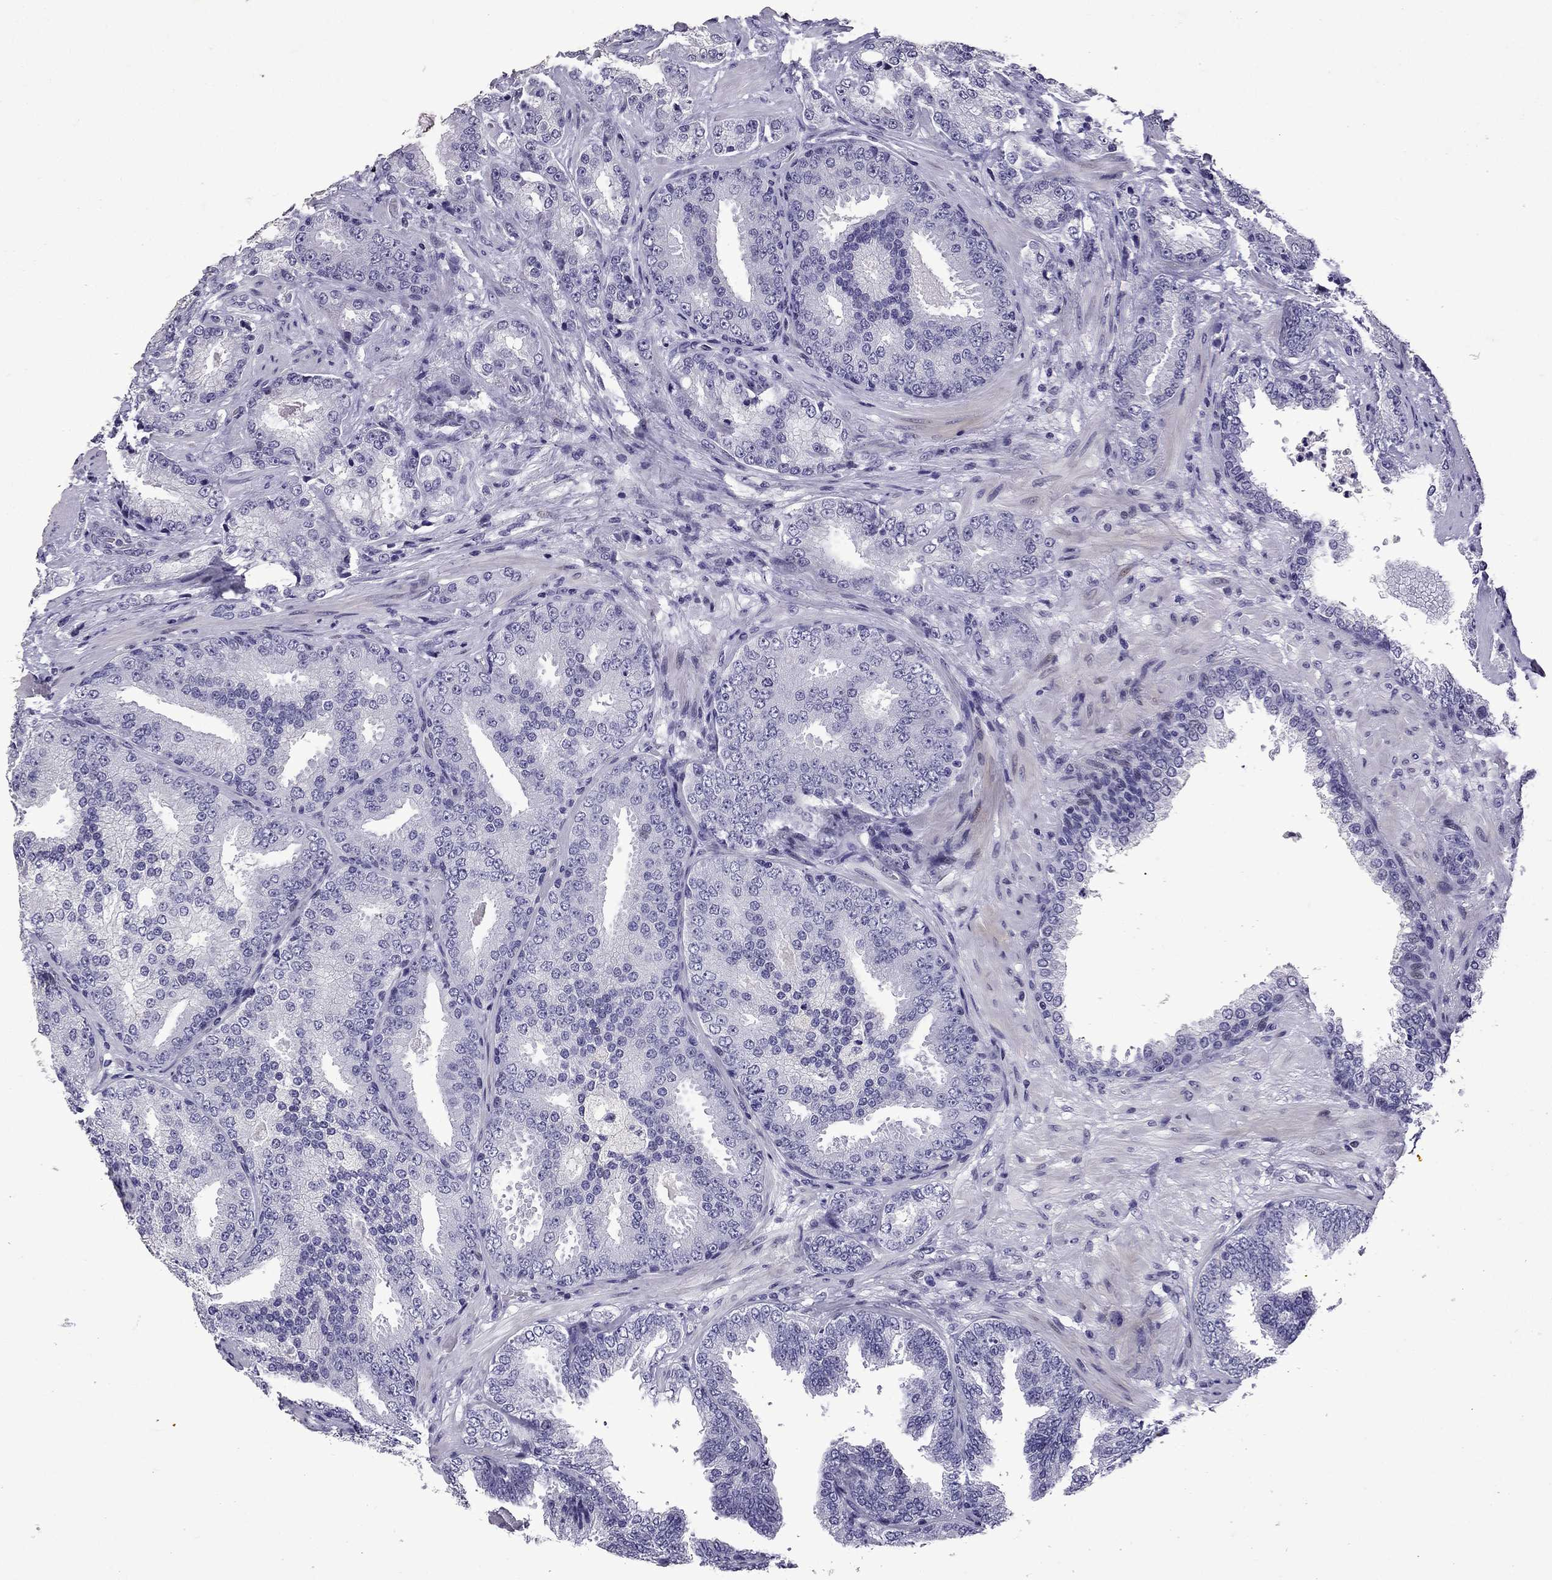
{"staining": {"intensity": "negative", "quantity": "none", "location": "none"}, "tissue": "prostate cancer", "cell_type": "Tumor cells", "image_type": "cancer", "snomed": [{"axis": "morphology", "description": "Adenocarcinoma, Low grade"}, {"axis": "topography", "description": "Prostate"}], "caption": "Tumor cells are negative for brown protein staining in prostate cancer.", "gene": "TTN", "patient": {"sex": "male", "age": 68}}